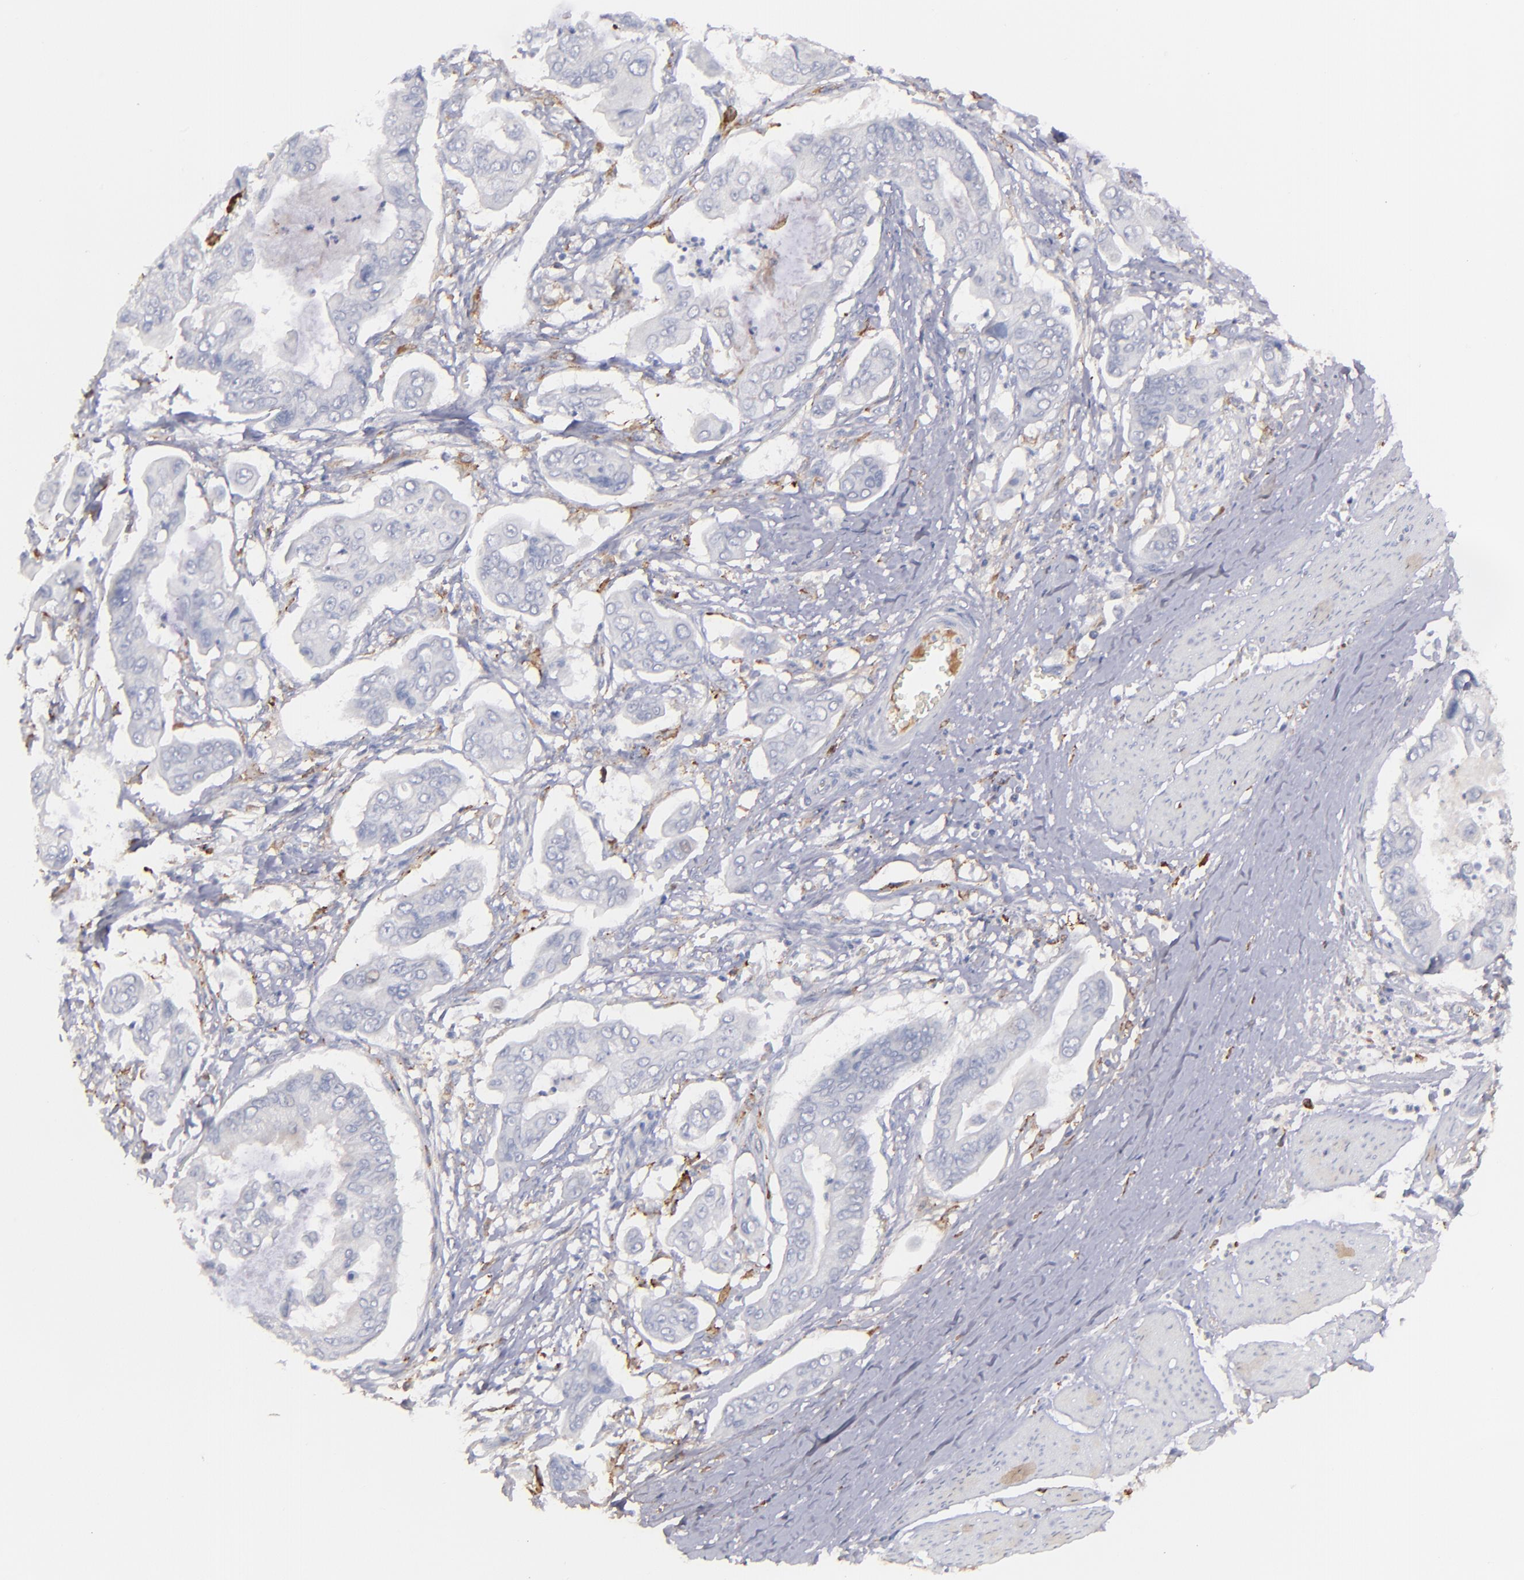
{"staining": {"intensity": "negative", "quantity": "none", "location": "none"}, "tissue": "stomach cancer", "cell_type": "Tumor cells", "image_type": "cancer", "snomed": [{"axis": "morphology", "description": "Adenocarcinoma, NOS"}, {"axis": "topography", "description": "Stomach, upper"}], "caption": "Immunohistochemistry photomicrograph of stomach cancer stained for a protein (brown), which exhibits no positivity in tumor cells. (Stains: DAB (3,3'-diaminobenzidine) immunohistochemistry (IHC) with hematoxylin counter stain, Microscopy: brightfield microscopy at high magnification).", "gene": "C1QA", "patient": {"sex": "male", "age": 80}}